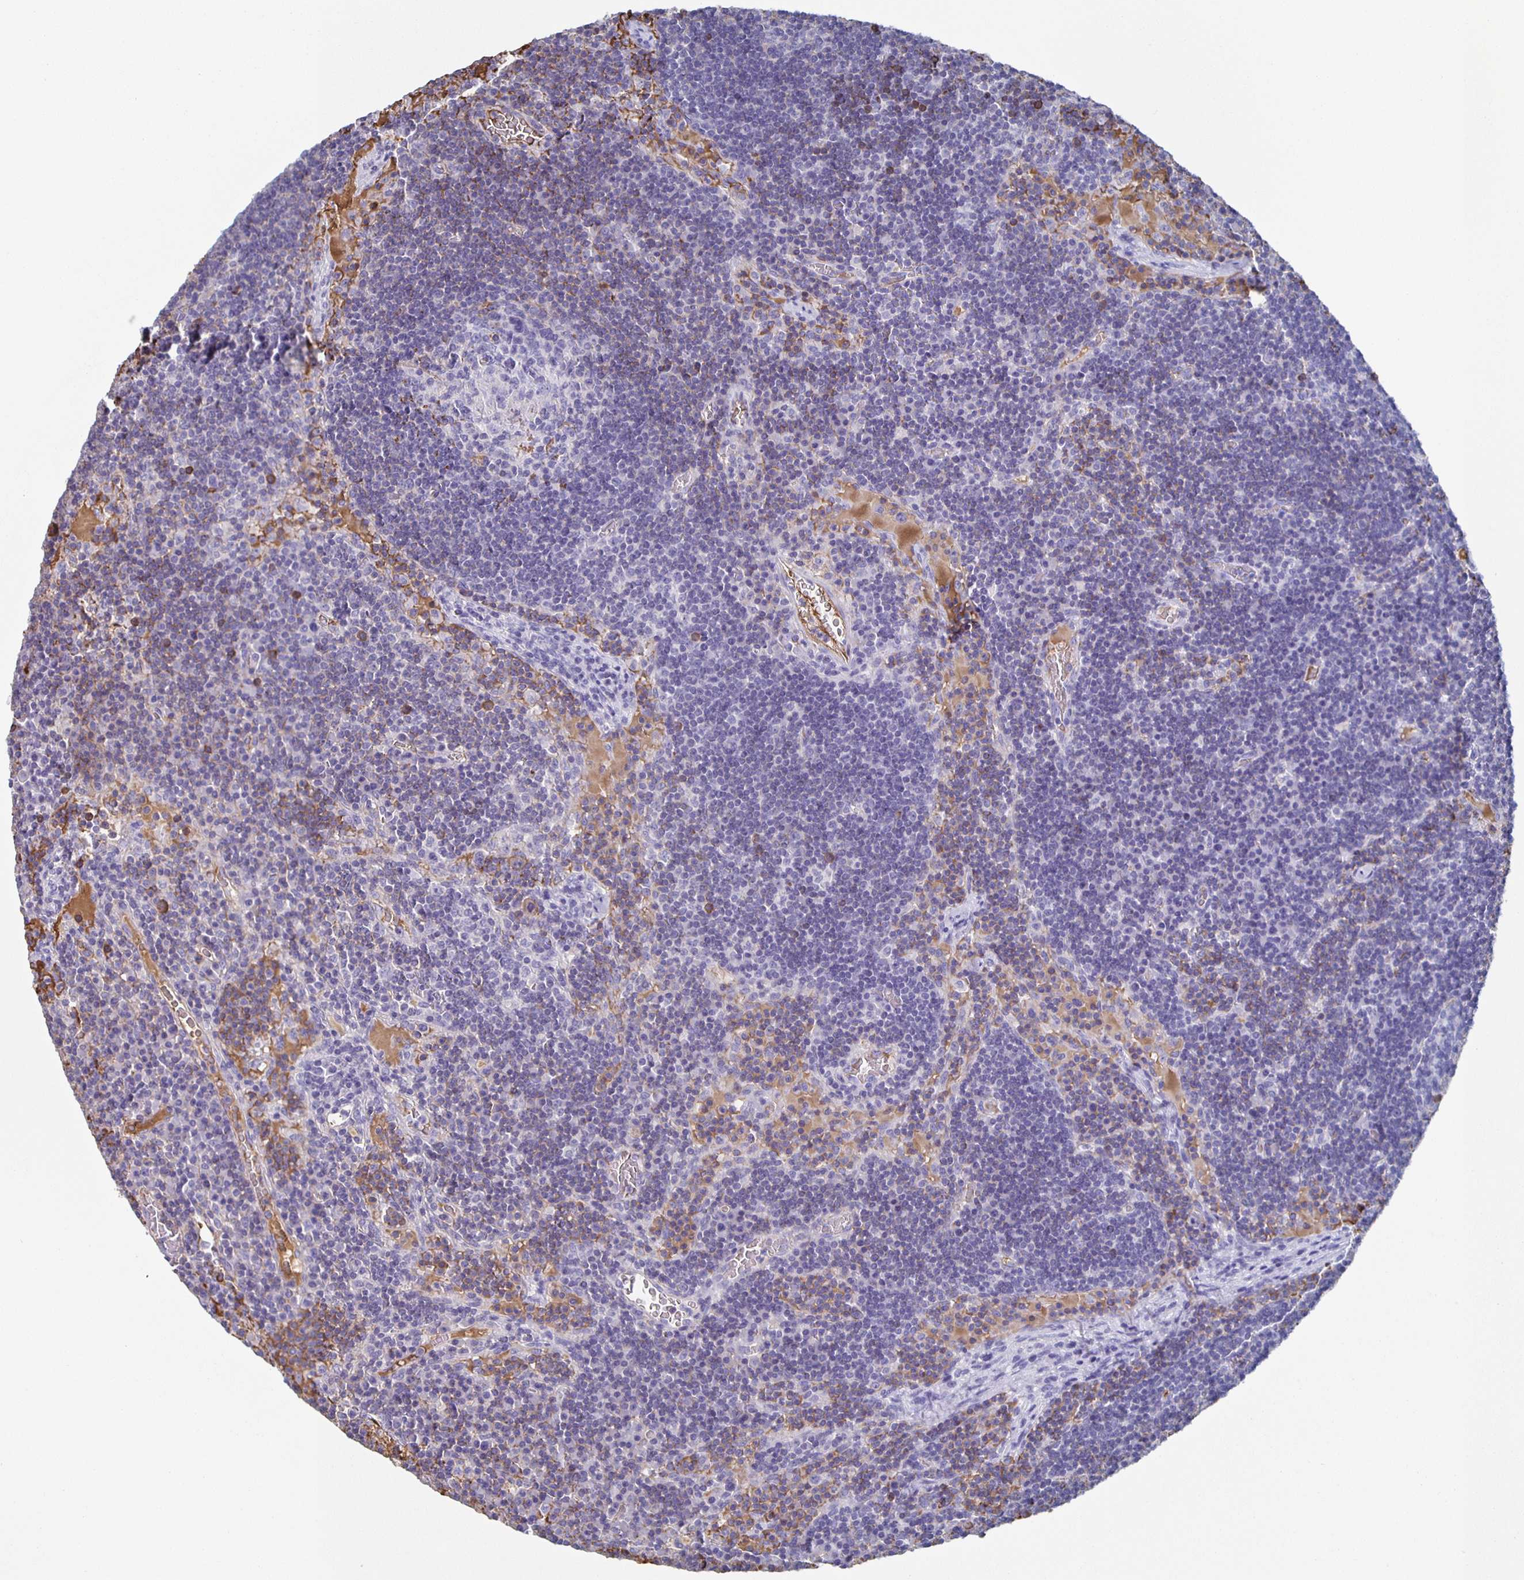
{"staining": {"intensity": "negative", "quantity": "none", "location": "none"}, "tissue": "lymph node", "cell_type": "Germinal center cells", "image_type": "normal", "snomed": [{"axis": "morphology", "description": "Normal tissue, NOS"}, {"axis": "topography", "description": "Lymph node"}], "caption": "Immunohistochemistry (IHC) histopathology image of unremarkable human lymph node stained for a protein (brown), which demonstrates no positivity in germinal center cells.", "gene": "FGA", "patient": {"sex": "male", "age": 67}}